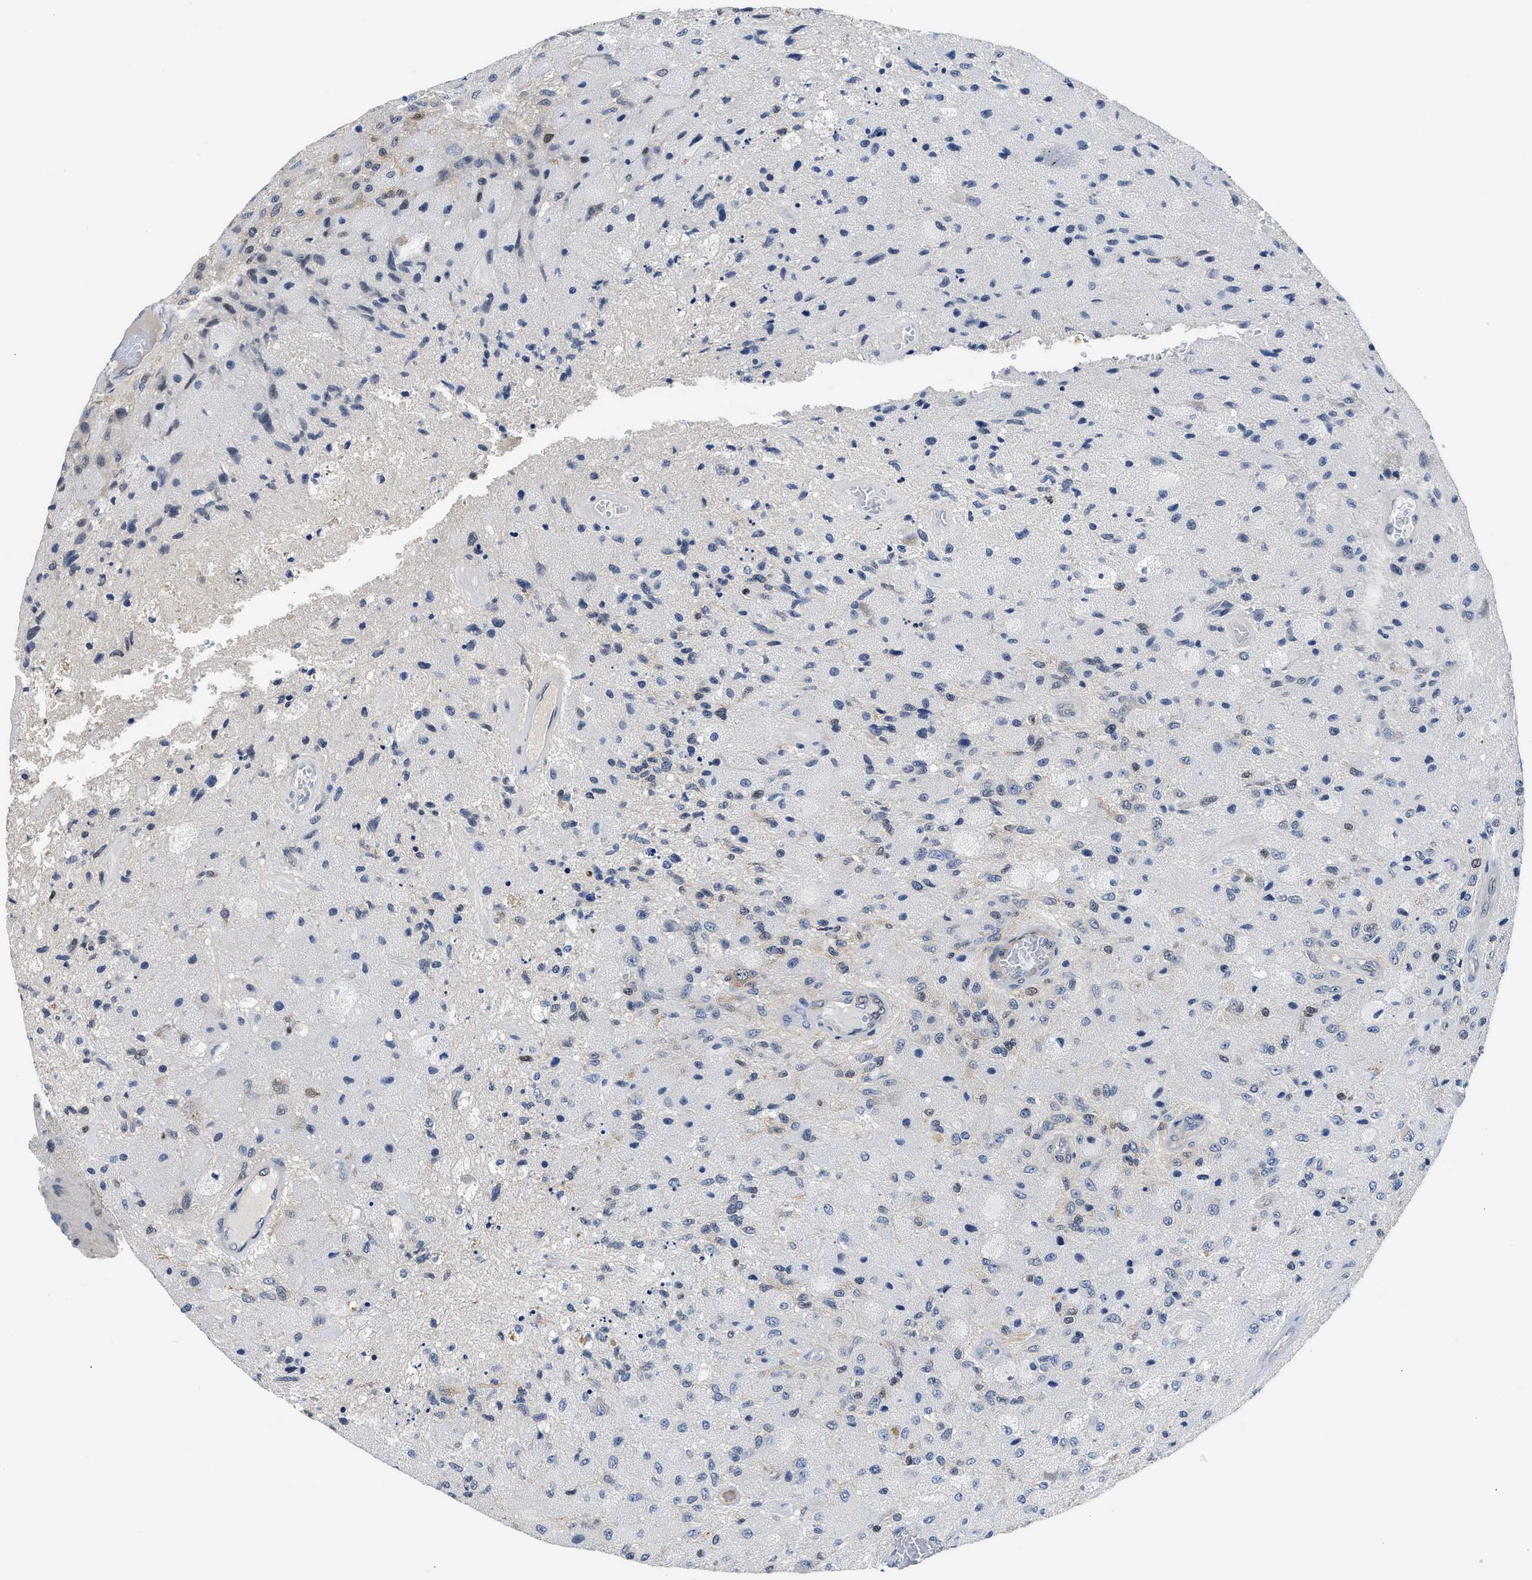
{"staining": {"intensity": "negative", "quantity": "none", "location": "none"}, "tissue": "glioma", "cell_type": "Tumor cells", "image_type": "cancer", "snomed": [{"axis": "morphology", "description": "Normal tissue, NOS"}, {"axis": "morphology", "description": "Glioma, malignant, High grade"}, {"axis": "topography", "description": "Cerebral cortex"}], "caption": "The histopathology image shows no staining of tumor cells in glioma. (DAB (3,3'-diaminobenzidine) immunohistochemistry (IHC) with hematoxylin counter stain).", "gene": "XPO5", "patient": {"sex": "male", "age": 77}}